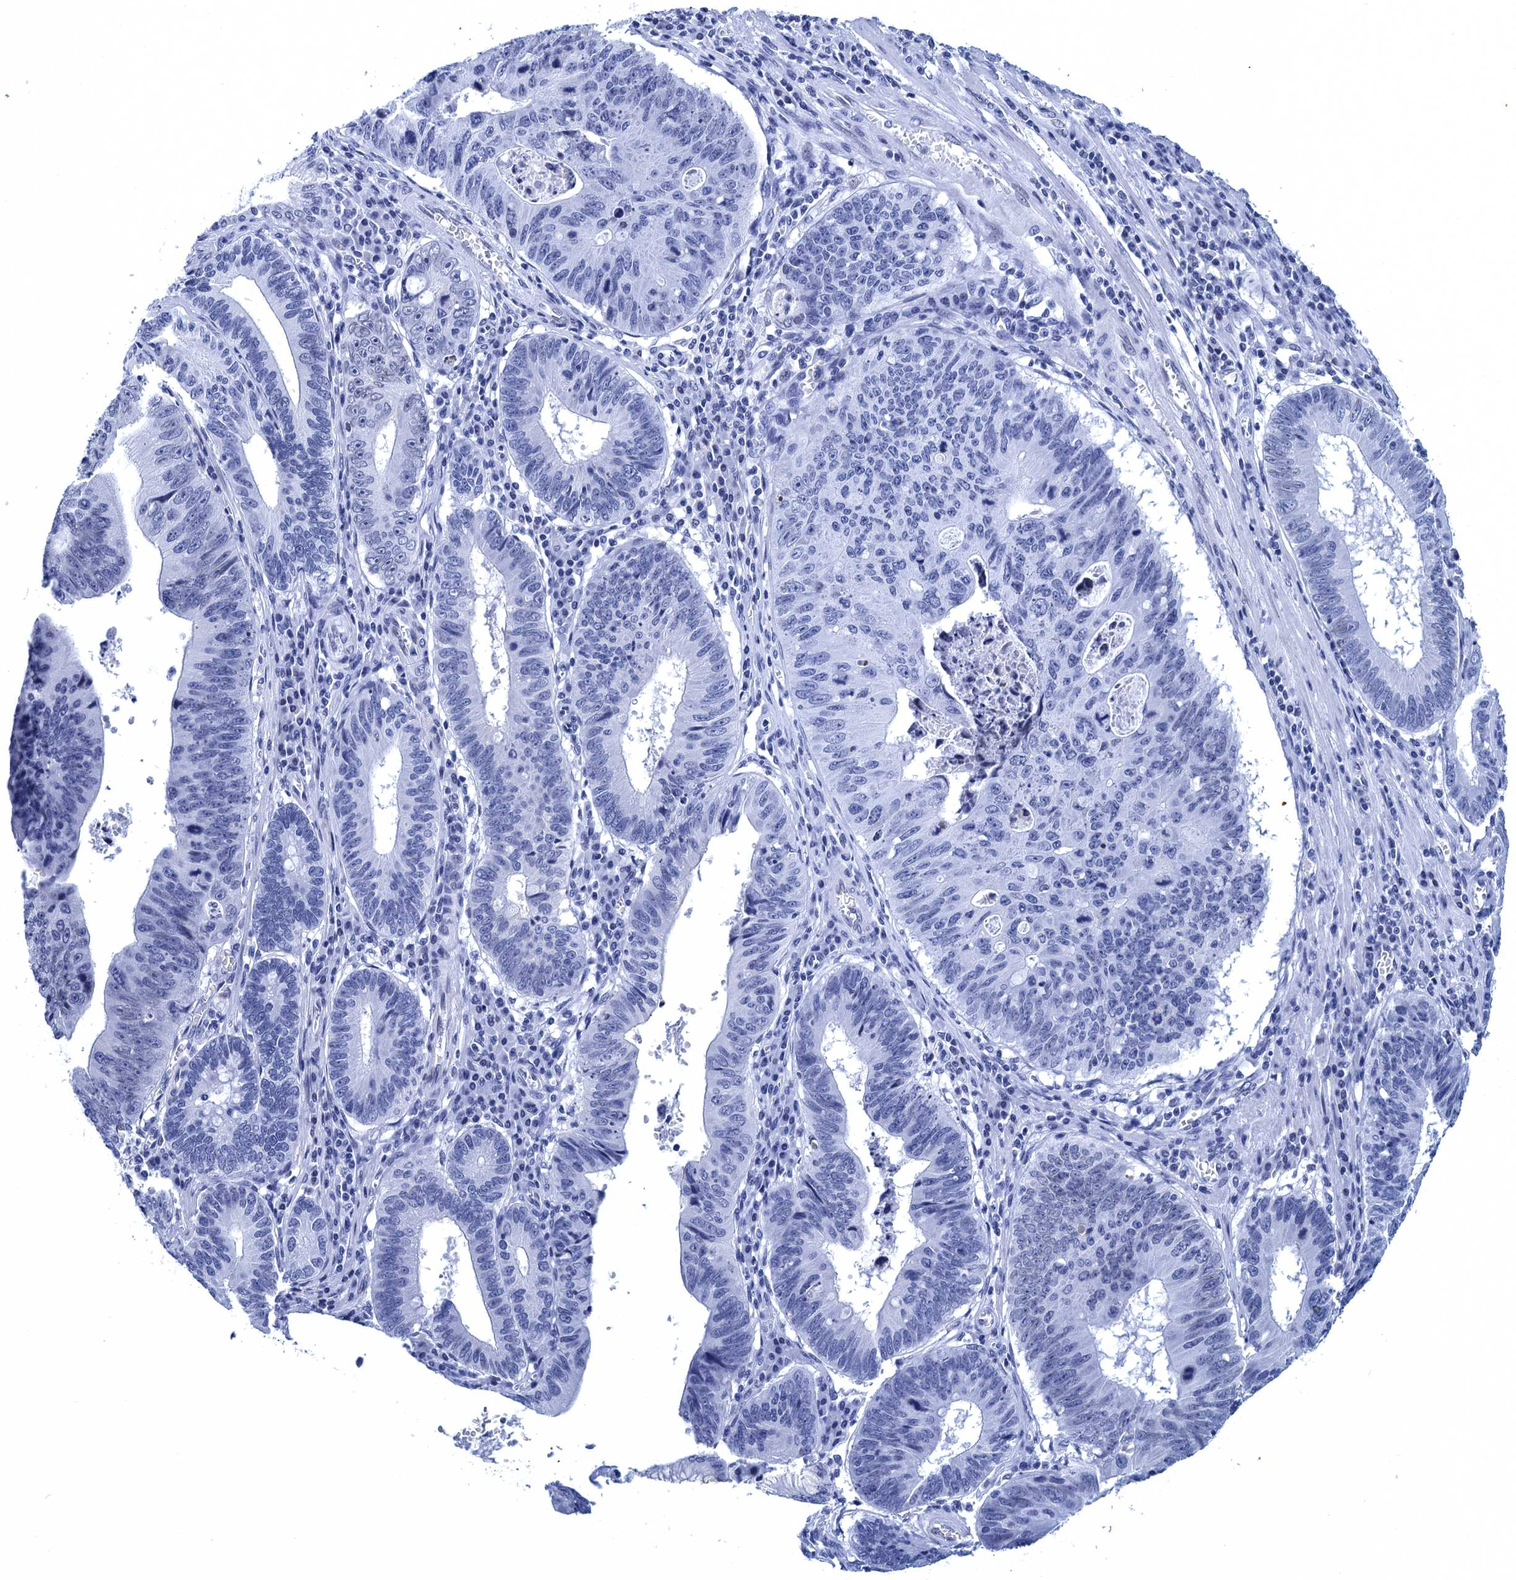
{"staining": {"intensity": "negative", "quantity": "none", "location": "none"}, "tissue": "stomach cancer", "cell_type": "Tumor cells", "image_type": "cancer", "snomed": [{"axis": "morphology", "description": "Adenocarcinoma, NOS"}, {"axis": "topography", "description": "Stomach"}], "caption": "Immunohistochemistry (IHC) image of neoplastic tissue: human stomach adenocarcinoma stained with DAB (3,3'-diaminobenzidine) exhibits no significant protein expression in tumor cells. (DAB (3,3'-diaminobenzidine) IHC visualized using brightfield microscopy, high magnification).", "gene": "METTL25", "patient": {"sex": "male", "age": 59}}